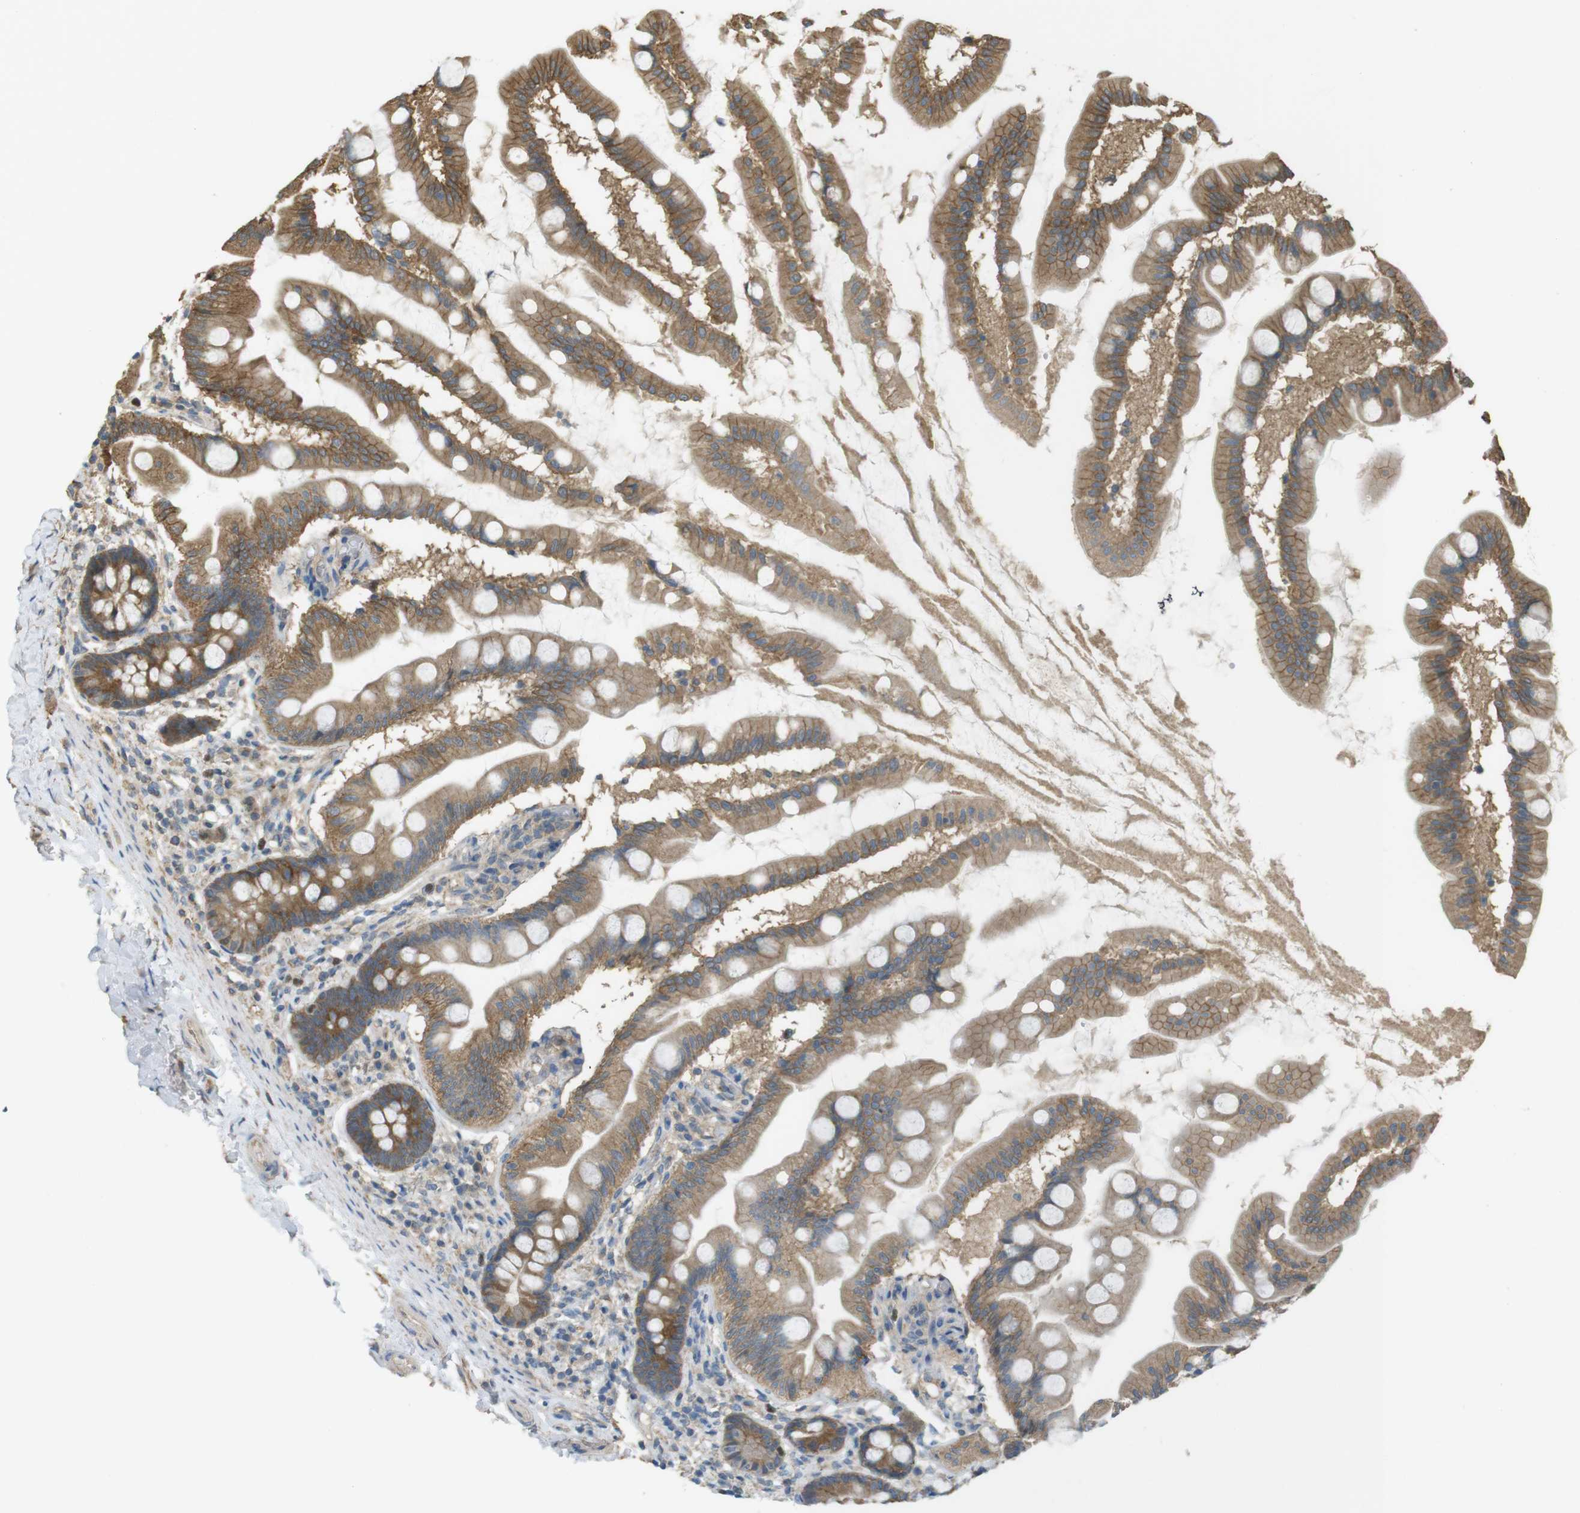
{"staining": {"intensity": "strong", "quantity": ">75%", "location": "cytoplasmic/membranous"}, "tissue": "small intestine", "cell_type": "Glandular cells", "image_type": "normal", "snomed": [{"axis": "morphology", "description": "Normal tissue, NOS"}, {"axis": "topography", "description": "Small intestine"}], "caption": "This image exhibits IHC staining of normal small intestine, with high strong cytoplasmic/membranous expression in about >75% of glandular cells.", "gene": "ZDHHC20", "patient": {"sex": "female", "age": 56}}